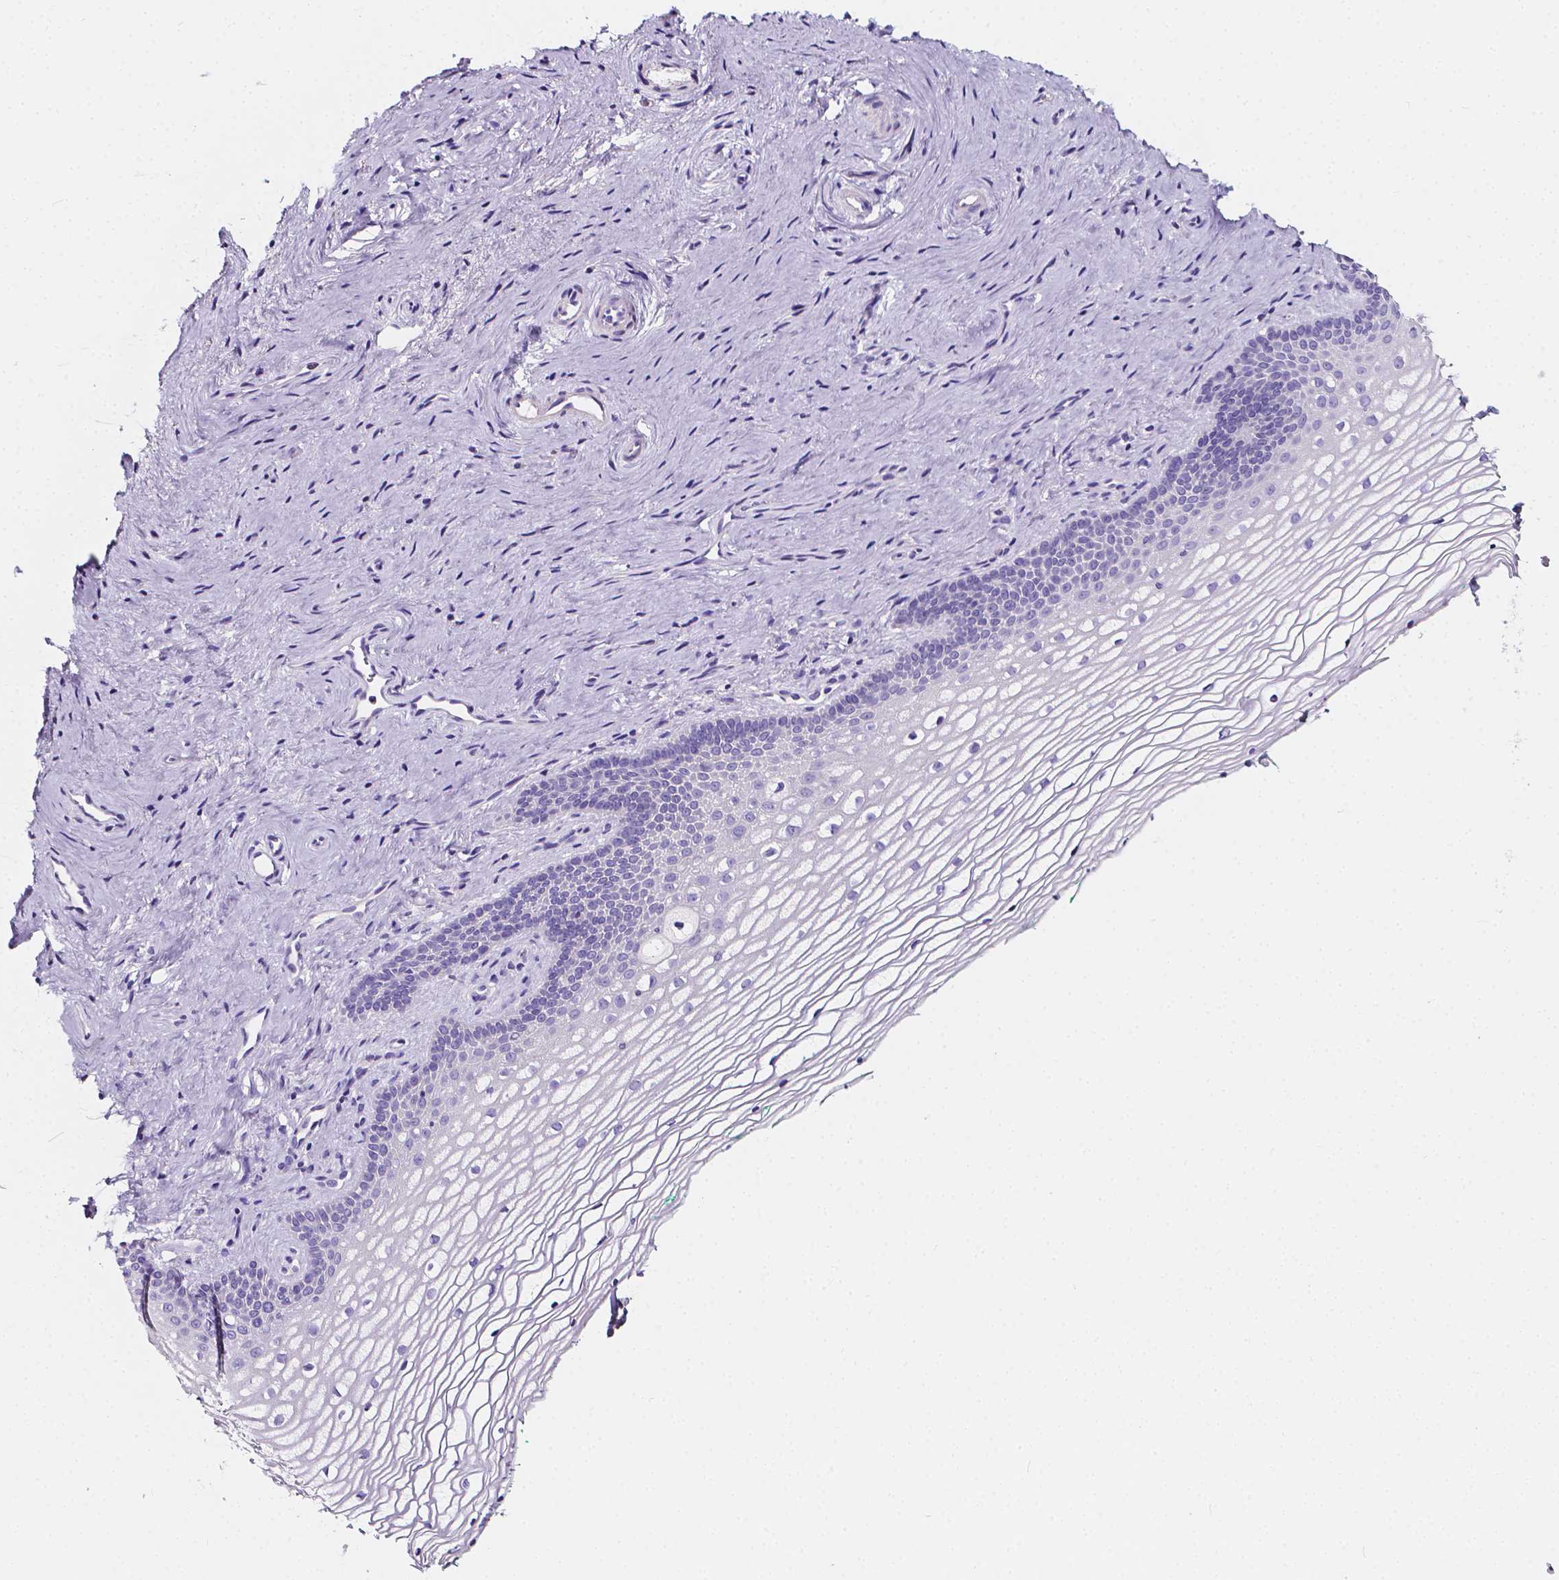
{"staining": {"intensity": "negative", "quantity": "none", "location": "none"}, "tissue": "vagina", "cell_type": "Squamous epithelial cells", "image_type": "normal", "snomed": [{"axis": "morphology", "description": "Normal tissue, NOS"}, {"axis": "topography", "description": "Vagina"}], "caption": "The micrograph reveals no significant positivity in squamous epithelial cells of vagina. (DAB (3,3'-diaminobenzidine) immunohistochemistry (IHC), high magnification).", "gene": "CLSTN2", "patient": {"sex": "female", "age": 44}}